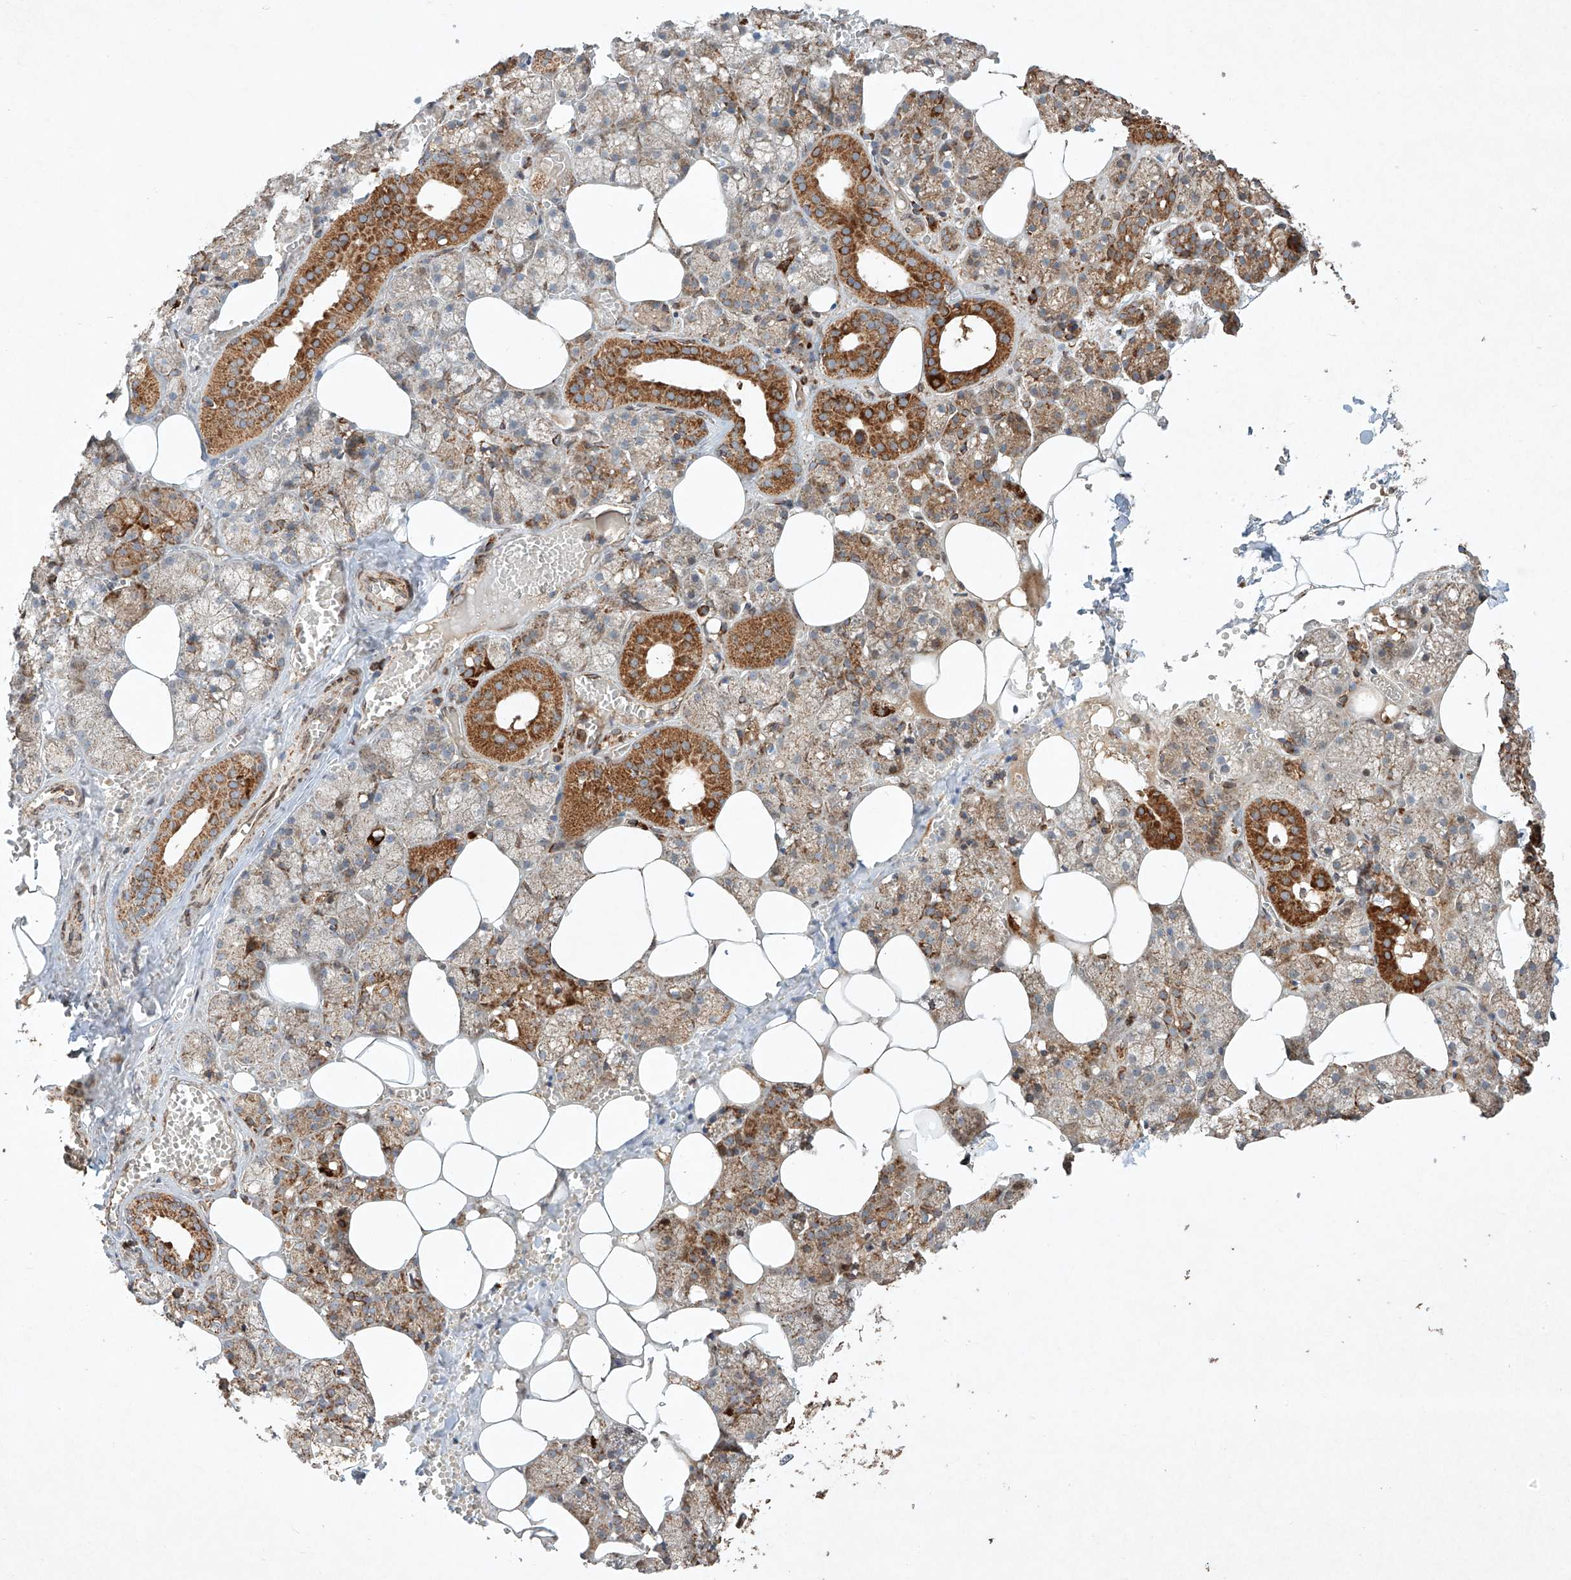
{"staining": {"intensity": "moderate", "quantity": ">75%", "location": "cytoplasmic/membranous"}, "tissue": "salivary gland", "cell_type": "Glandular cells", "image_type": "normal", "snomed": [{"axis": "morphology", "description": "Normal tissue, NOS"}, {"axis": "topography", "description": "Salivary gland"}], "caption": "Glandular cells show medium levels of moderate cytoplasmic/membranous positivity in approximately >75% of cells in benign human salivary gland. The staining was performed using DAB (3,3'-diaminobenzidine) to visualize the protein expression in brown, while the nuclei were stained in blue with hematoxylin (Magnification: 20x).", "gene": "SEMA3B", "patient": {"sex": "male", "age": 62}}